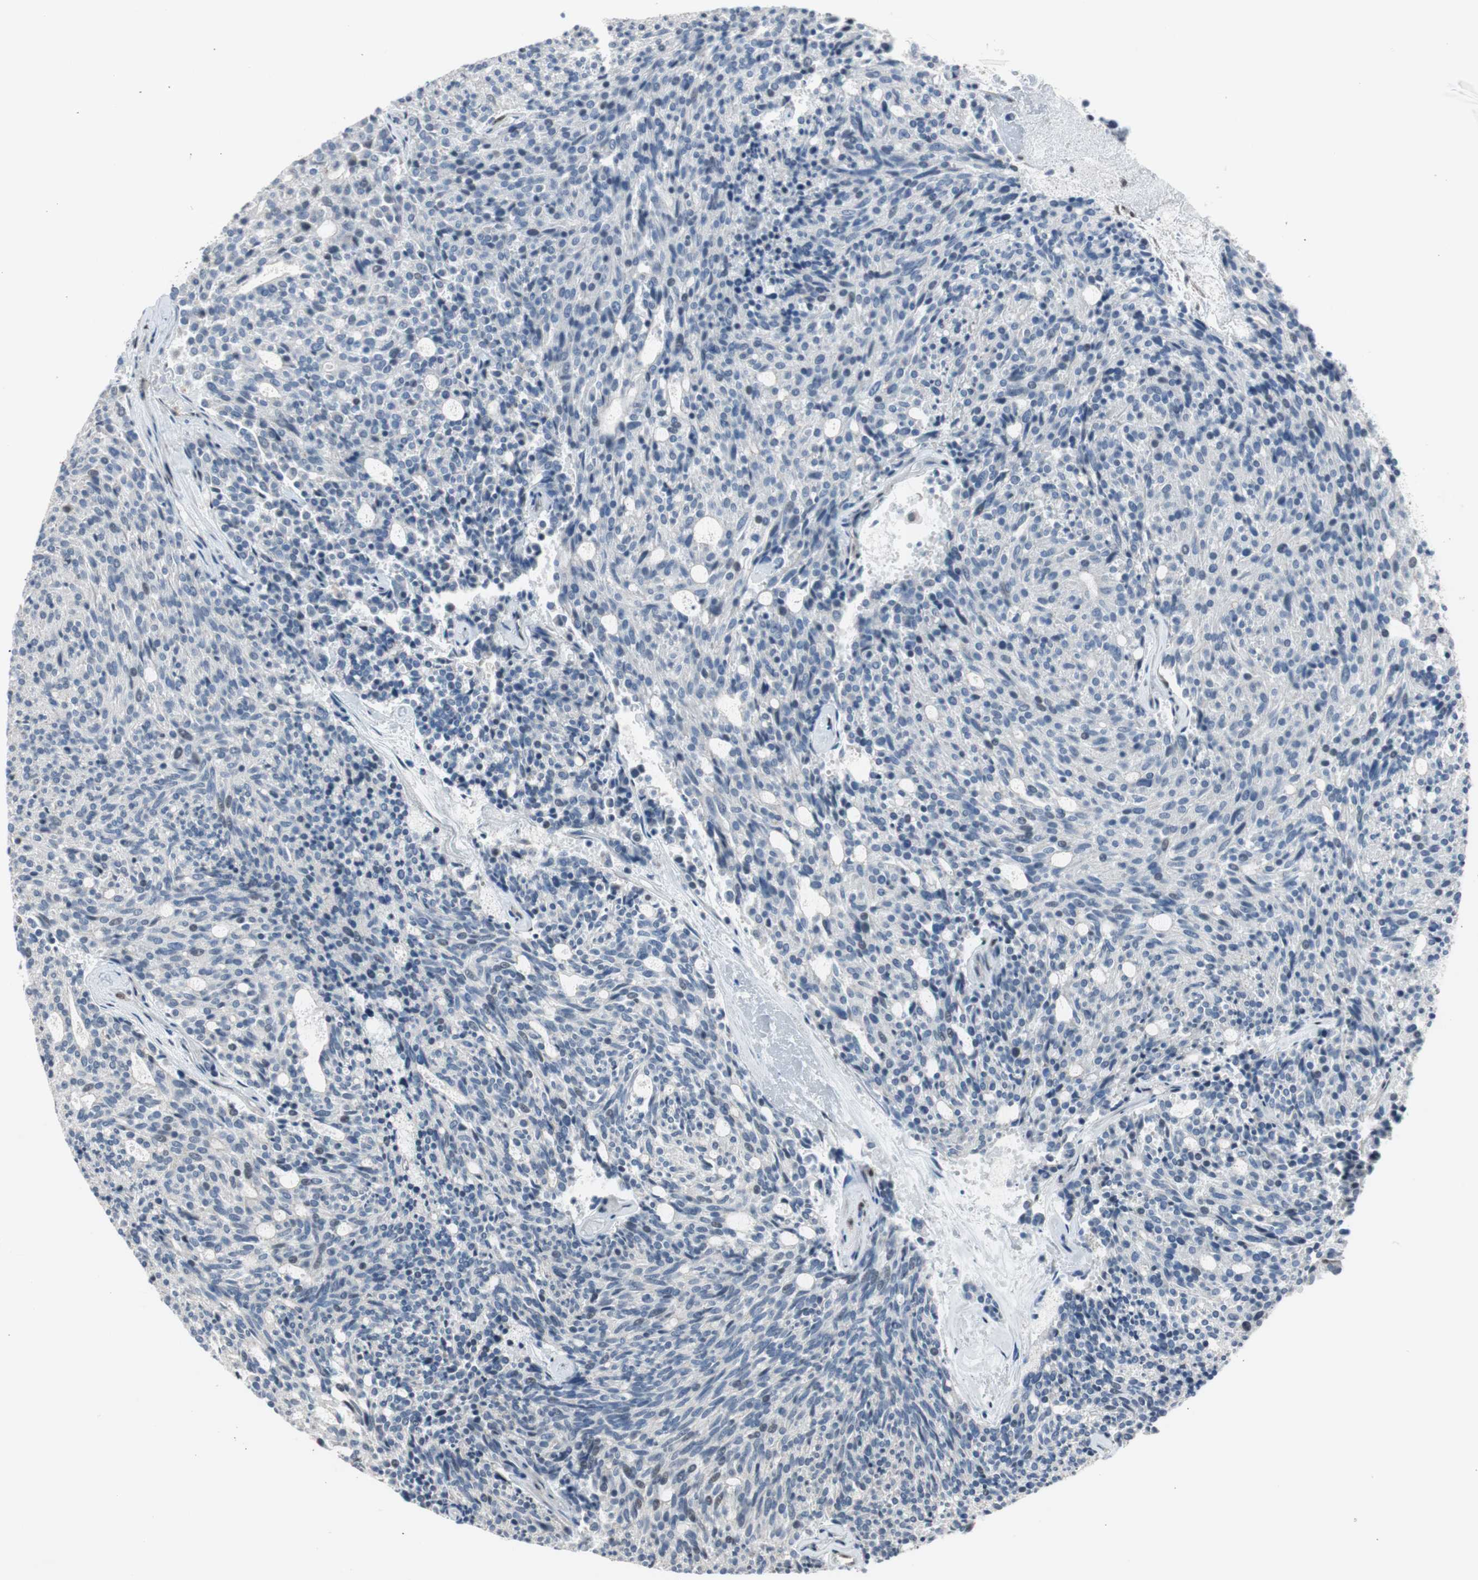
{"staining": {"intensity": "negative", "quantity": "none", "location": "none"}, "tissue": "carcinoid", "cell_type": "Tumor cells", "image_type": "cancer", "snomed": [{"axis": "morphology", "description": "Carcinoid, malignant, NOS"}, {"axis": "topography", "description": "Pancreas"}], "caption": "This histopathology image is of carcinoid (malignant) stained with IHC to label a protein in brown with the nuclei are counter-stained blue. There is no positivity in tumor cells.", "gene": "PML", "patient": {"sex": "female", "age": 54}}